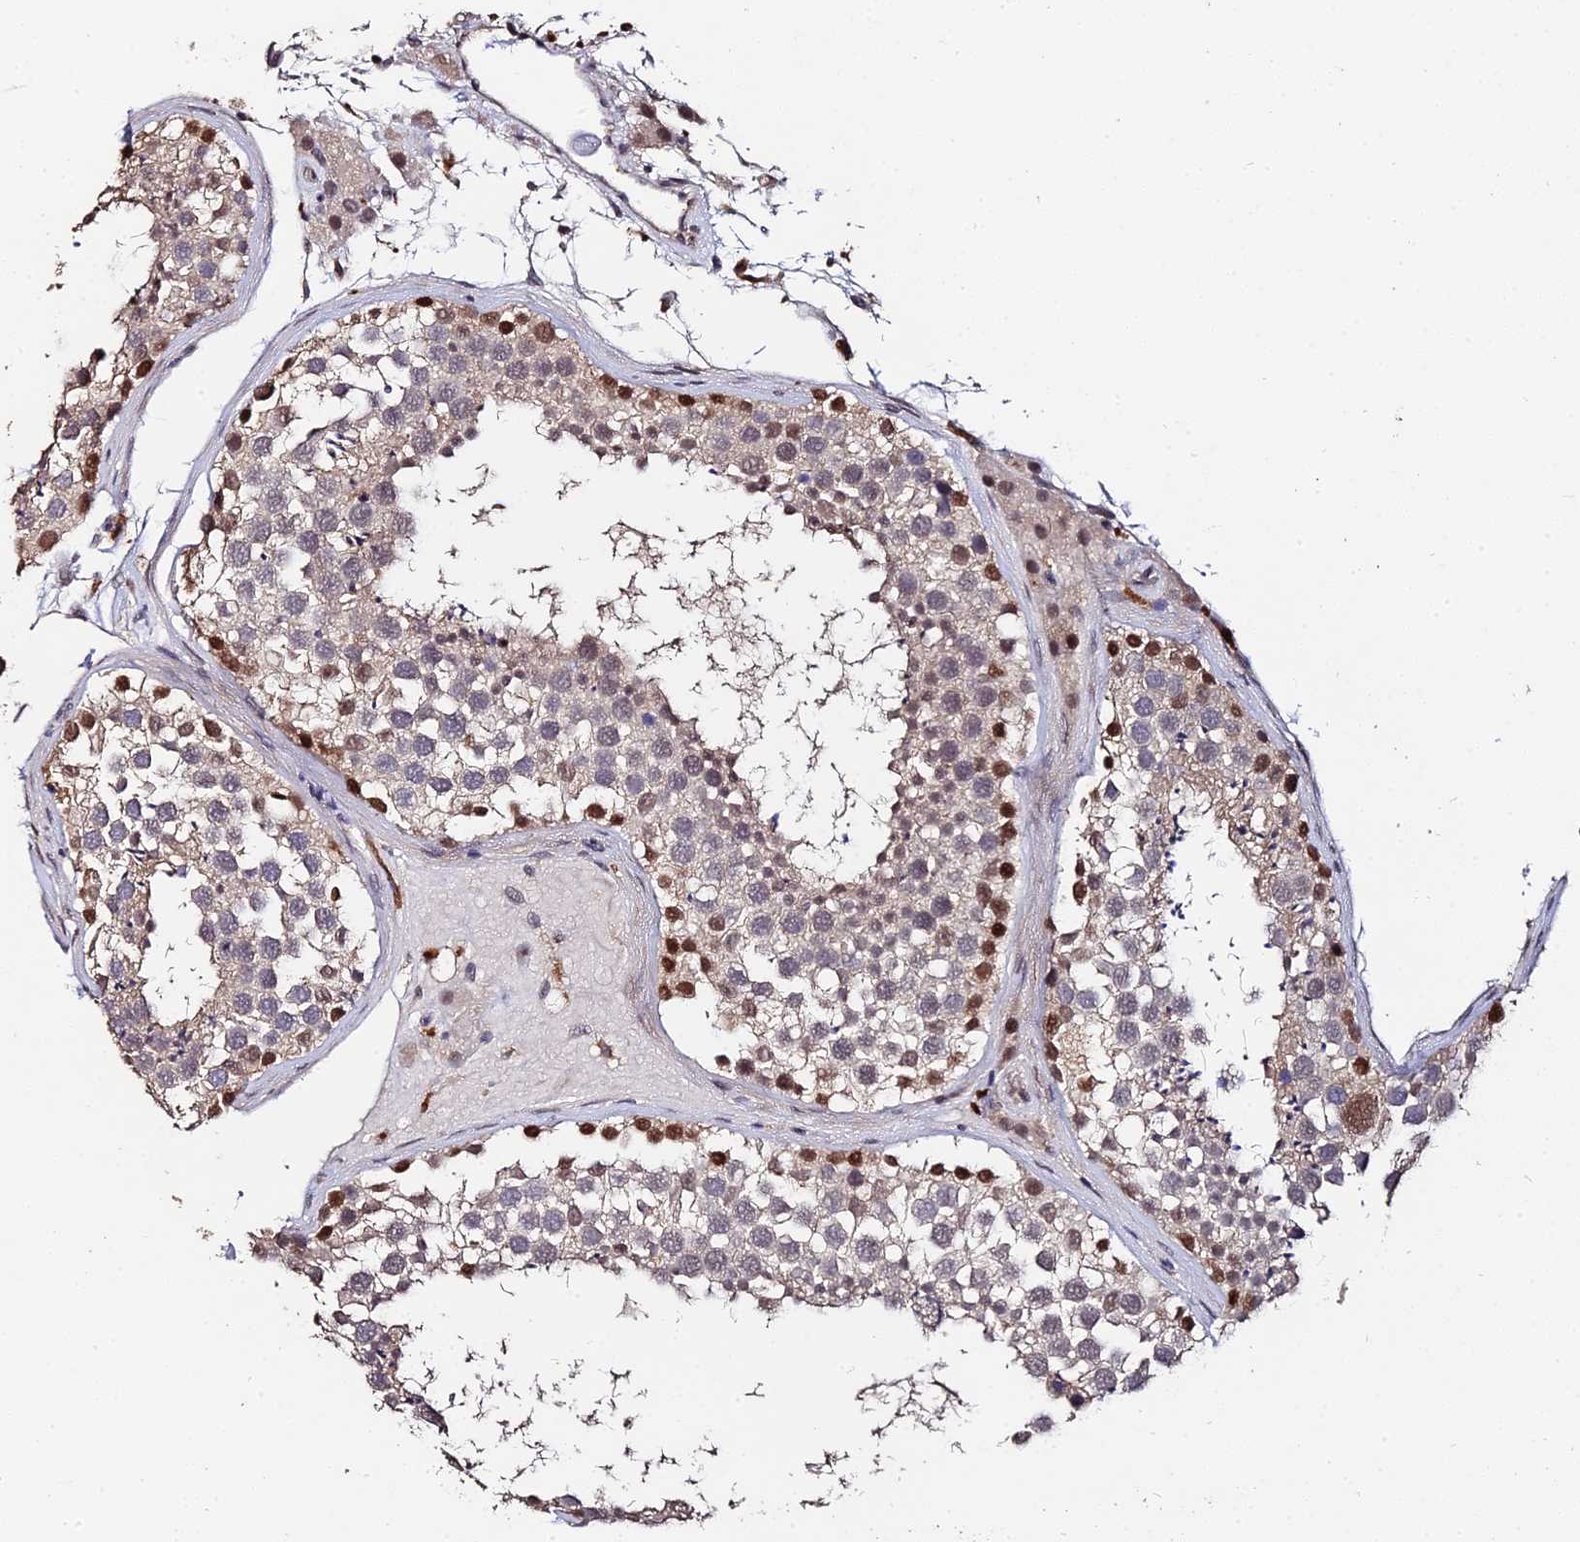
{"staining": {"intensity": "strong", "quantity": "<25%", "location": "nuclear"}, "tissue": "testis", "cell_type": "Cells in seminiferous ducts", "image_type": "normal", "snomed": [{"axis": "morphology", "description": "Normal tissue, NOS"}, {"axis": "topography", "description": "Testis"}], "caption": "Testis stained with DAB immunohistochemistry (IHC) reveals medium levels of strong nuclear staining in about <25% of cells in seminiferous ducts.", "gene": "LSM5", "patient": {"sex": "male", "age": 46}}